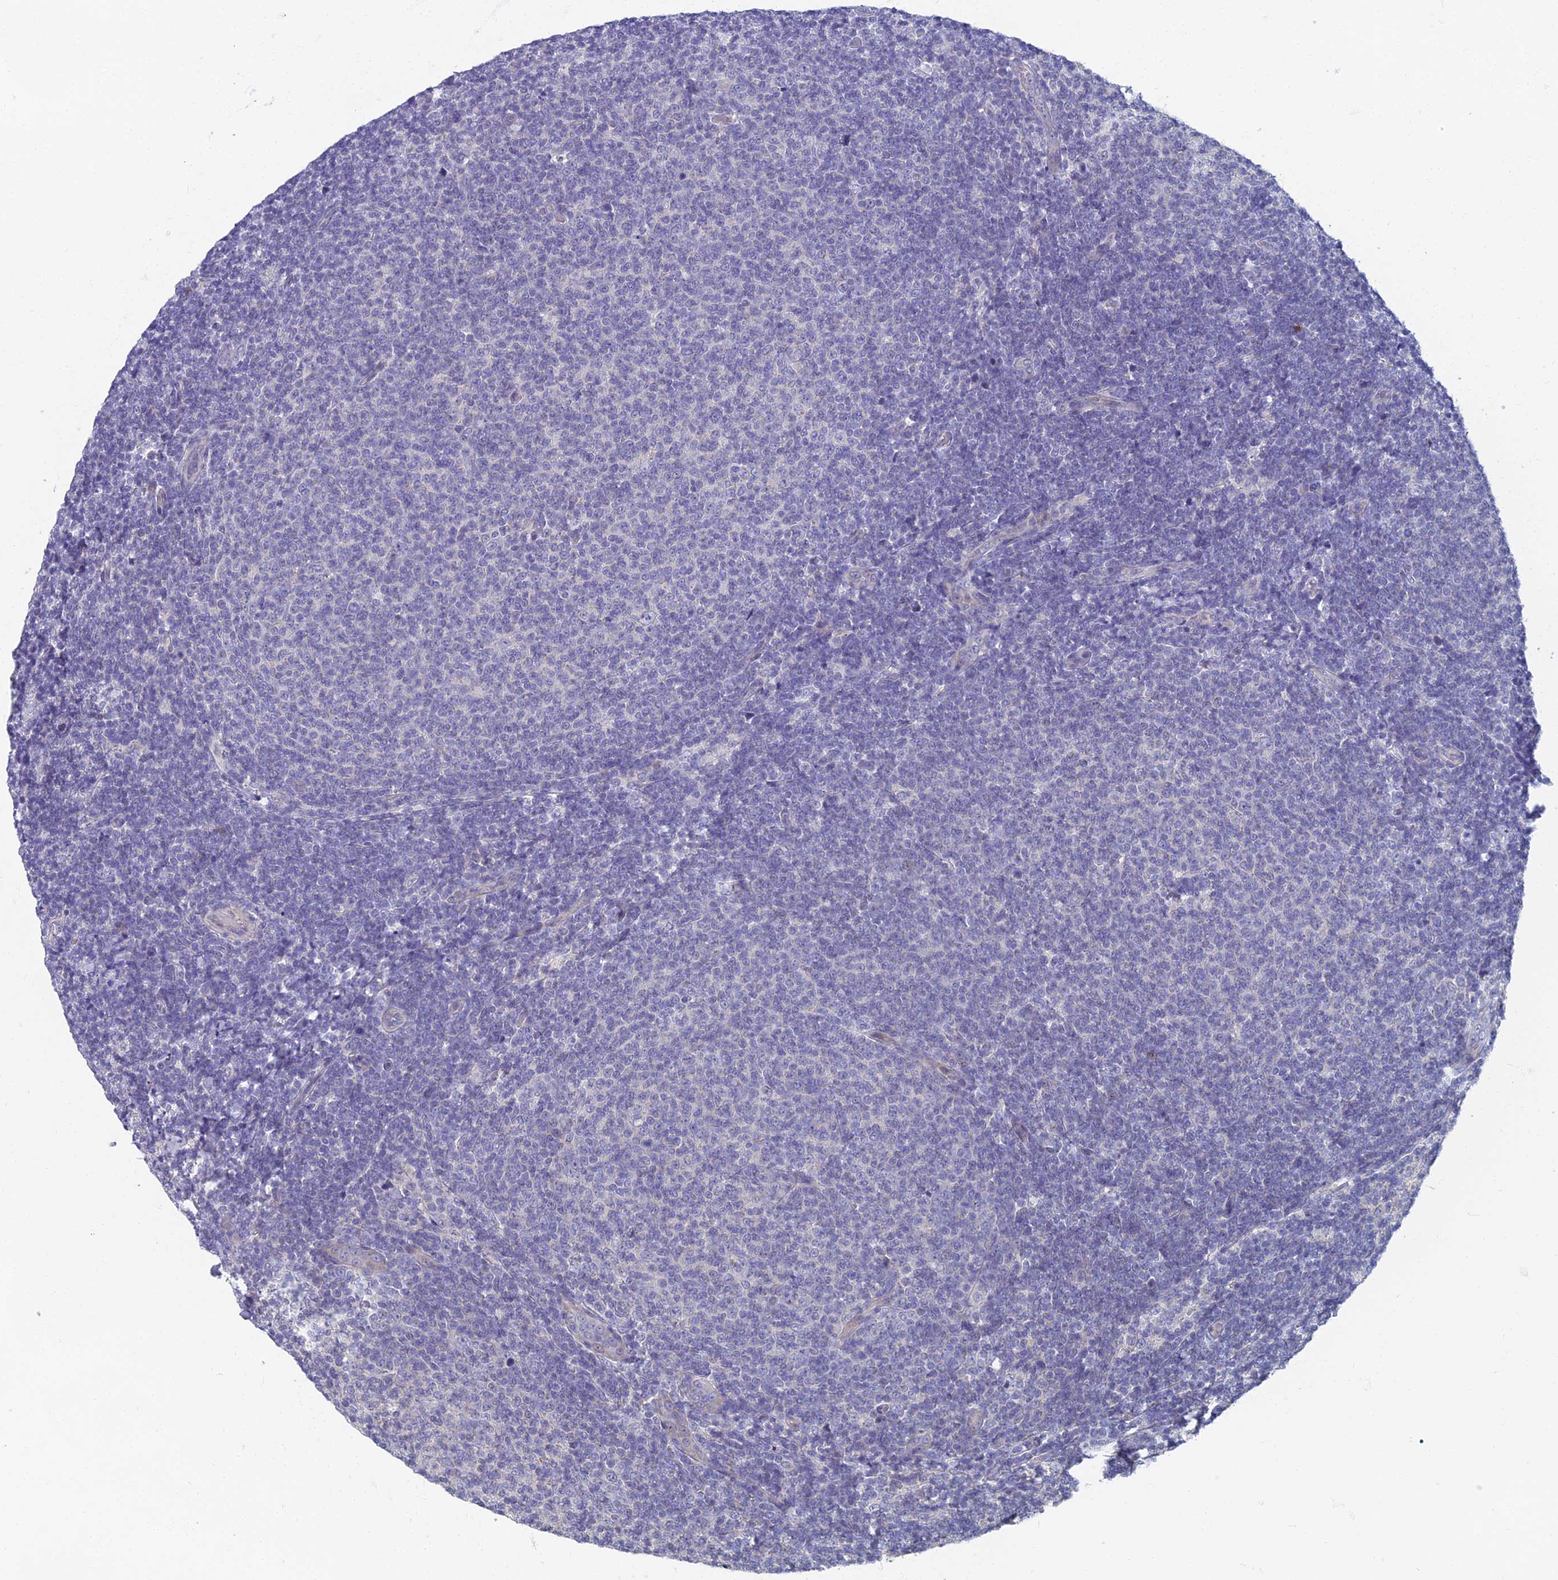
{"staining": {"intensity": "negative", "quantity": "none", "location": "none"}, "tissue": "lymphoma", "cell_type": "Tumor cells", "image_type": "cancer", "snomed": [{"axis": "morphology", "description": "Malignant lymphoma, non-Hodgkin's type, Low grade"}, {"axis": "topography", "description": "Lymph node"}], "caption": "Tumor cells are negative for brown protein staining in lymphoma.", "gene": "SPIN4", "patient": {"sex": "male", "age": 66}}